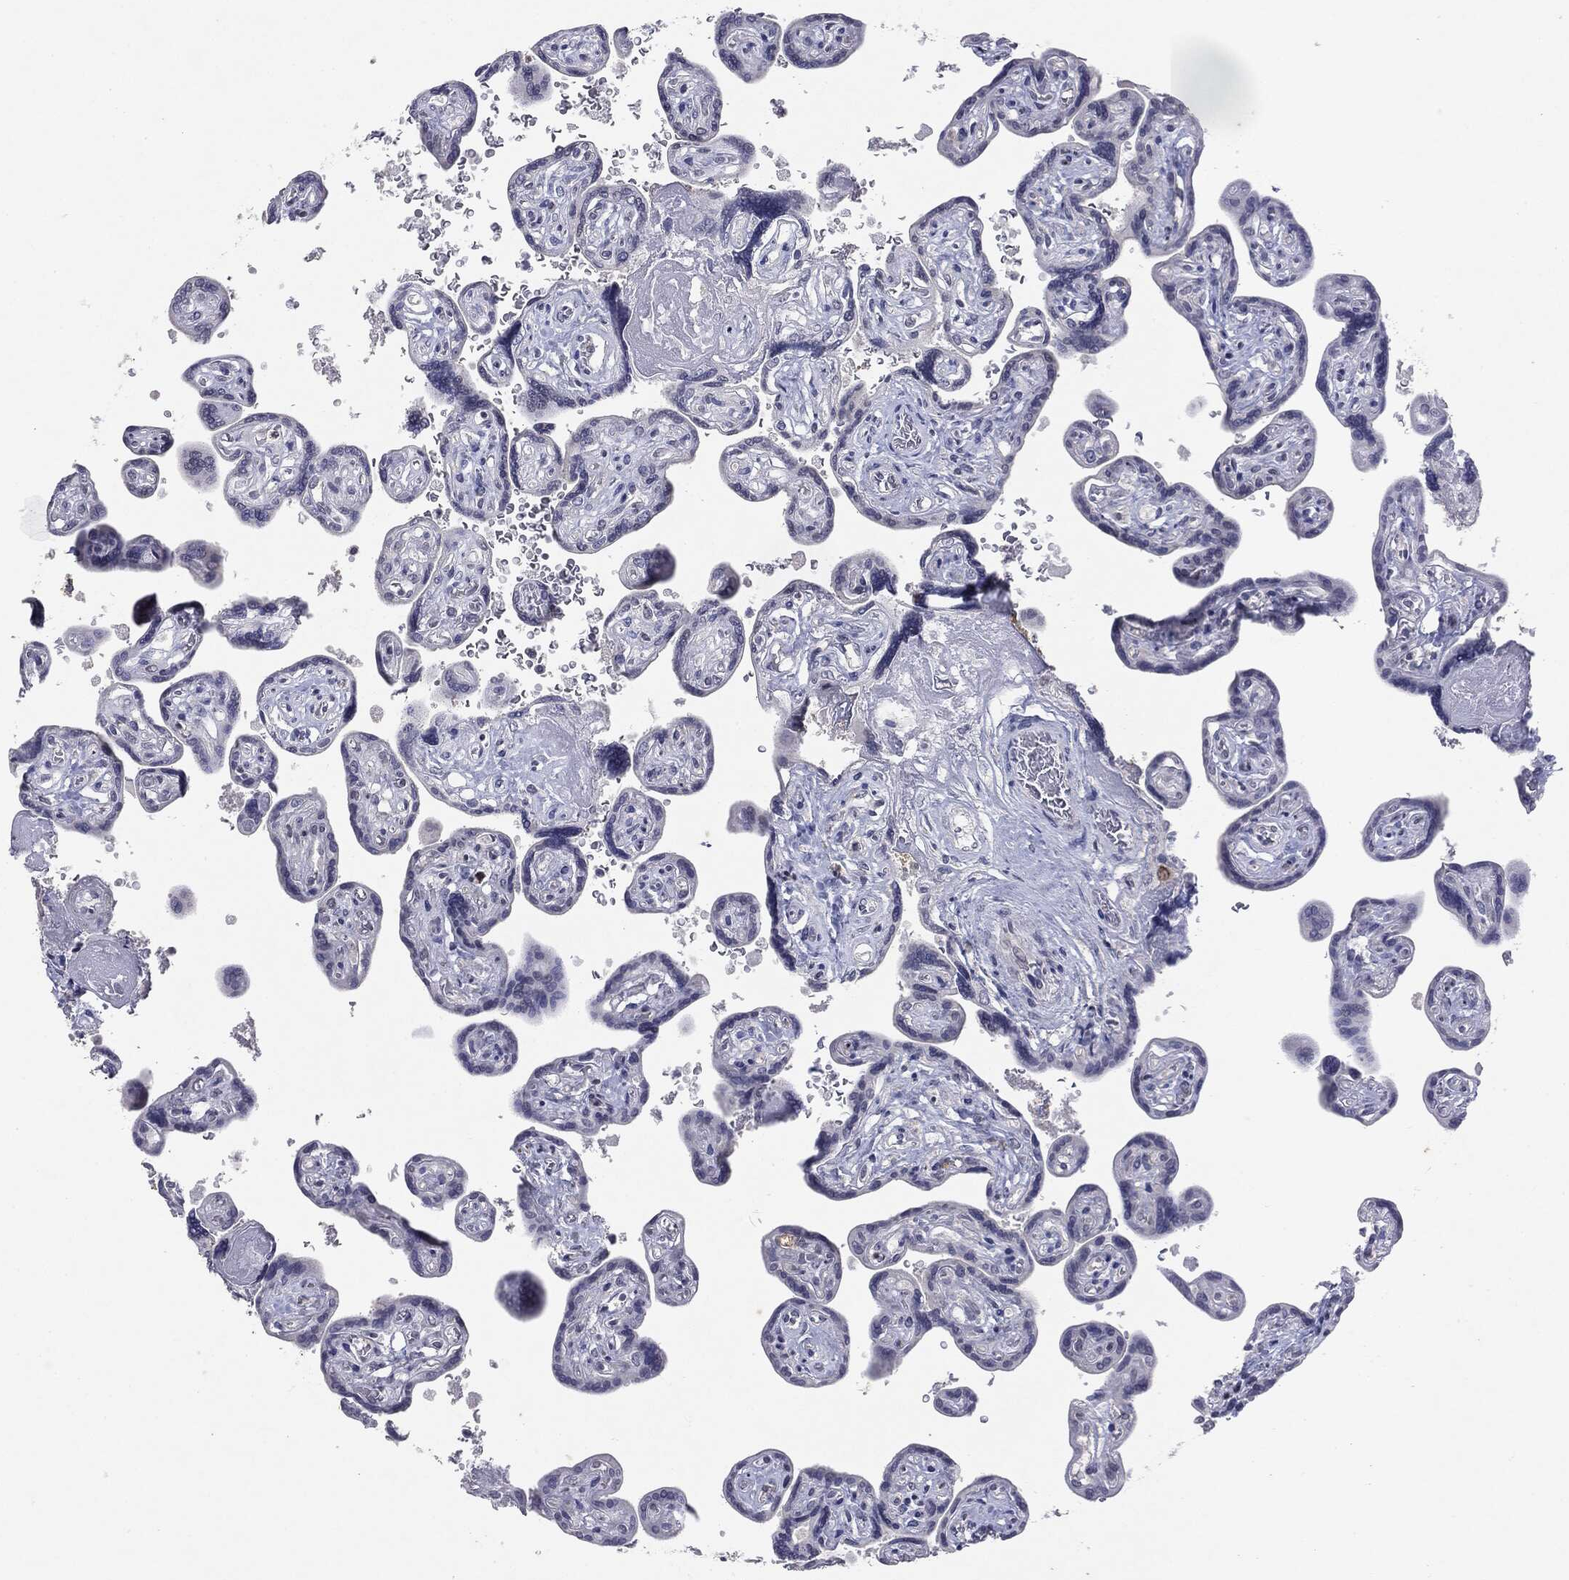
{"staining": {"intensity": "negative", "quantity": "none", "location": "none"}, "tissue": "placenta", "cell_type": "Decidual cells", "image_type": "normal", "snomed": [{"axis": "morphology", "description": "Normal tissue, NOS"}, {"axis": "topography", "description": "Placenta"}], "caption": "Micrograph shows no significant protein expression in decidual cells of normal placenta.", "gene": "KIF2C", "patient": {"sex": "female", "age": 32}}